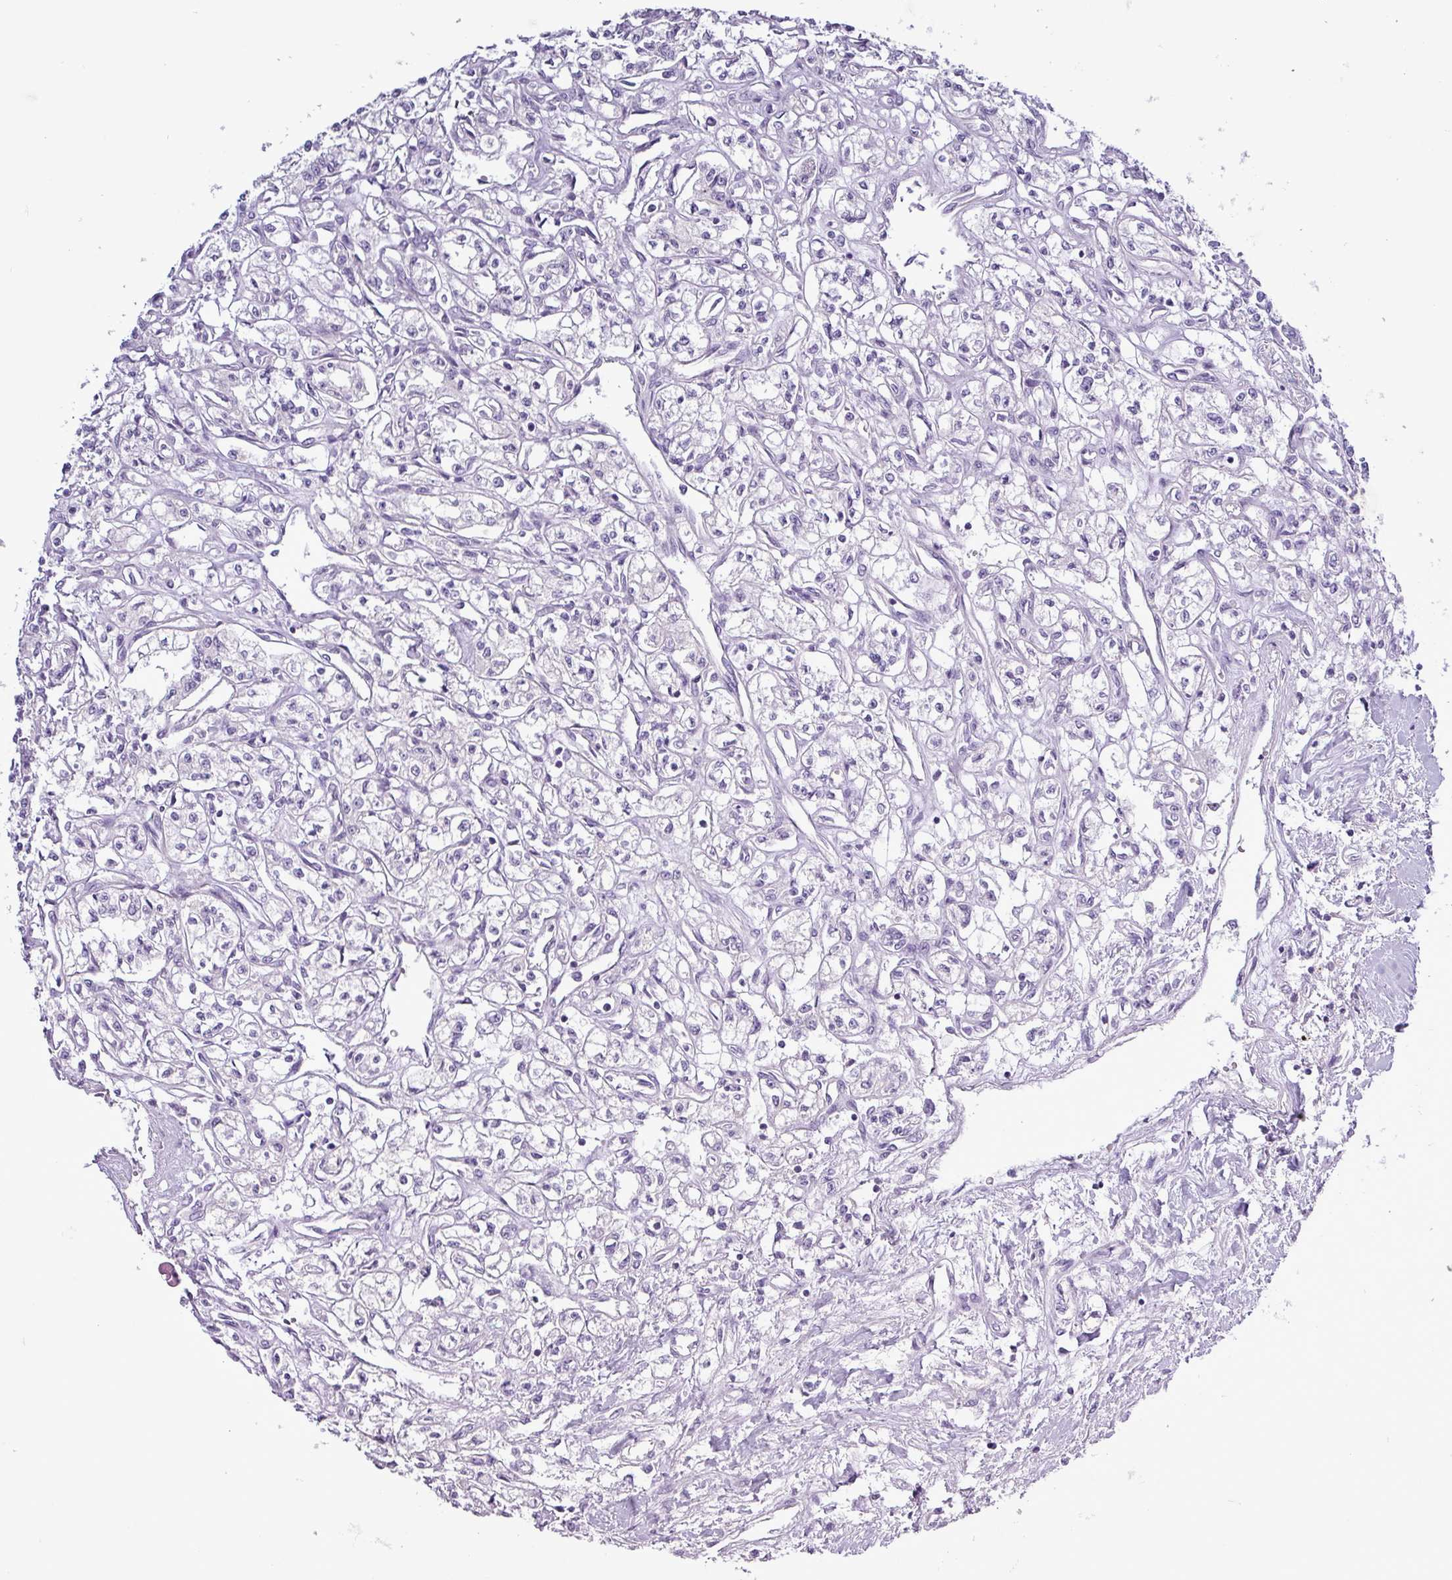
{"staining": {"intensity": "negative", "quantity": "none", "location": "none"}, "tissue": "renal cancer", "cell_type": "Tumor cells", "image_type": "cancer", "snomed": [{"axis": "morphology", "description": "Adenocarcinoma, NOS"}, {"axis": "topography", "description": "Kidney"}], "caption": "An immunohistochemistry (IHC) image of renal cancer is shown. There is no staining in tumor cells of renal cancer.", "gene": "ALDH3A1", "patient": {"sex": "male", "age": 56}}